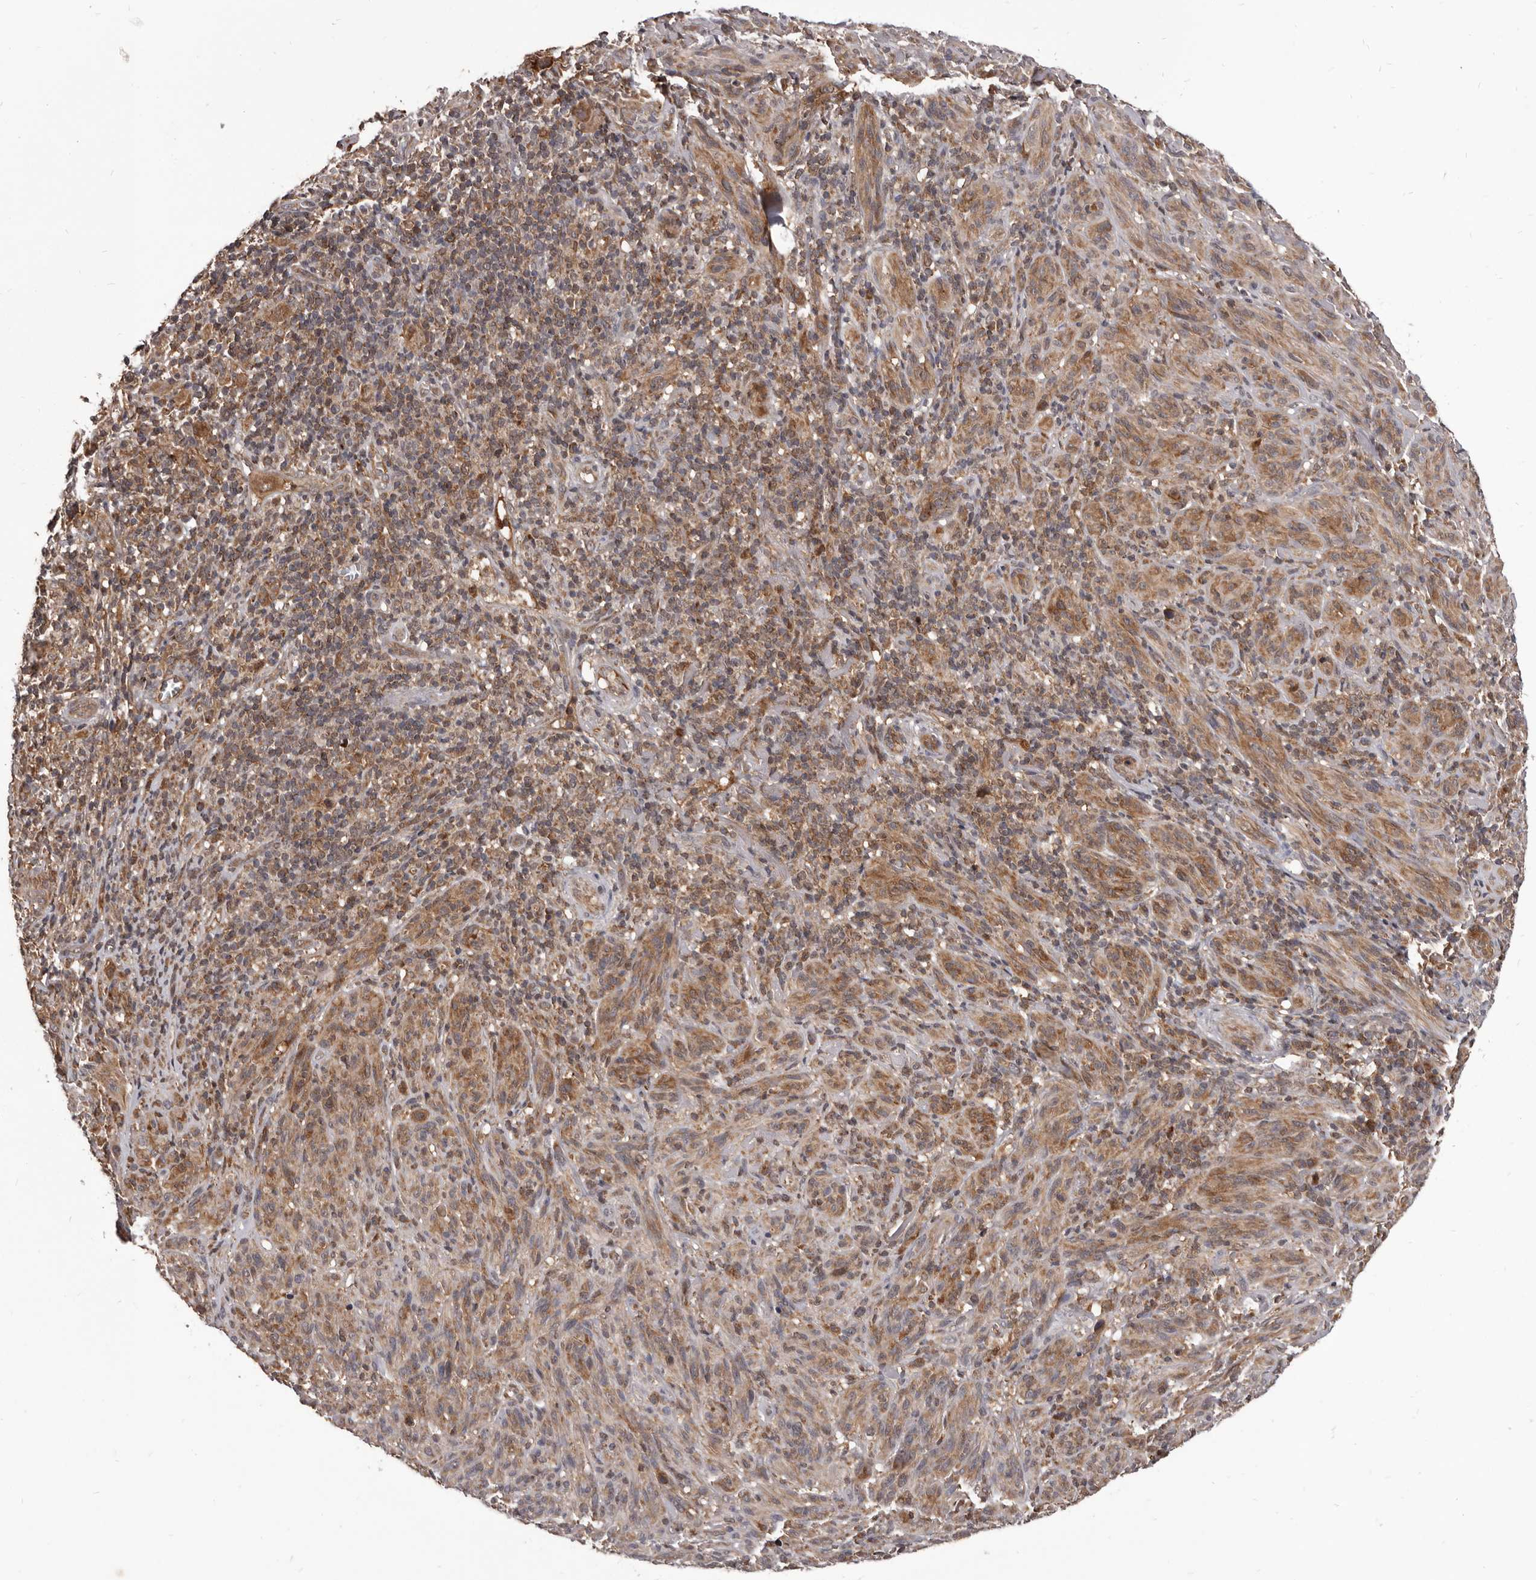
{"staining": {"intensity": "moderate", "quantity": ">75%", "location": "cytoplasmic/membranous"}, "tissue": "melanoma", "cell_type": "Tumor cells", "image_type": "cancer", "snomed": [{"axis": "morphology", "description": "Malignant melanoma, NOS"}, {"axis": "topography", "description": "Skin of head"}], "caption": "Human malignant melanoma stained with a protein marker shows moderate staining in tumor cells.", "gene": "MAP3K14", "patient": {"sex": "male", "age": 96}}